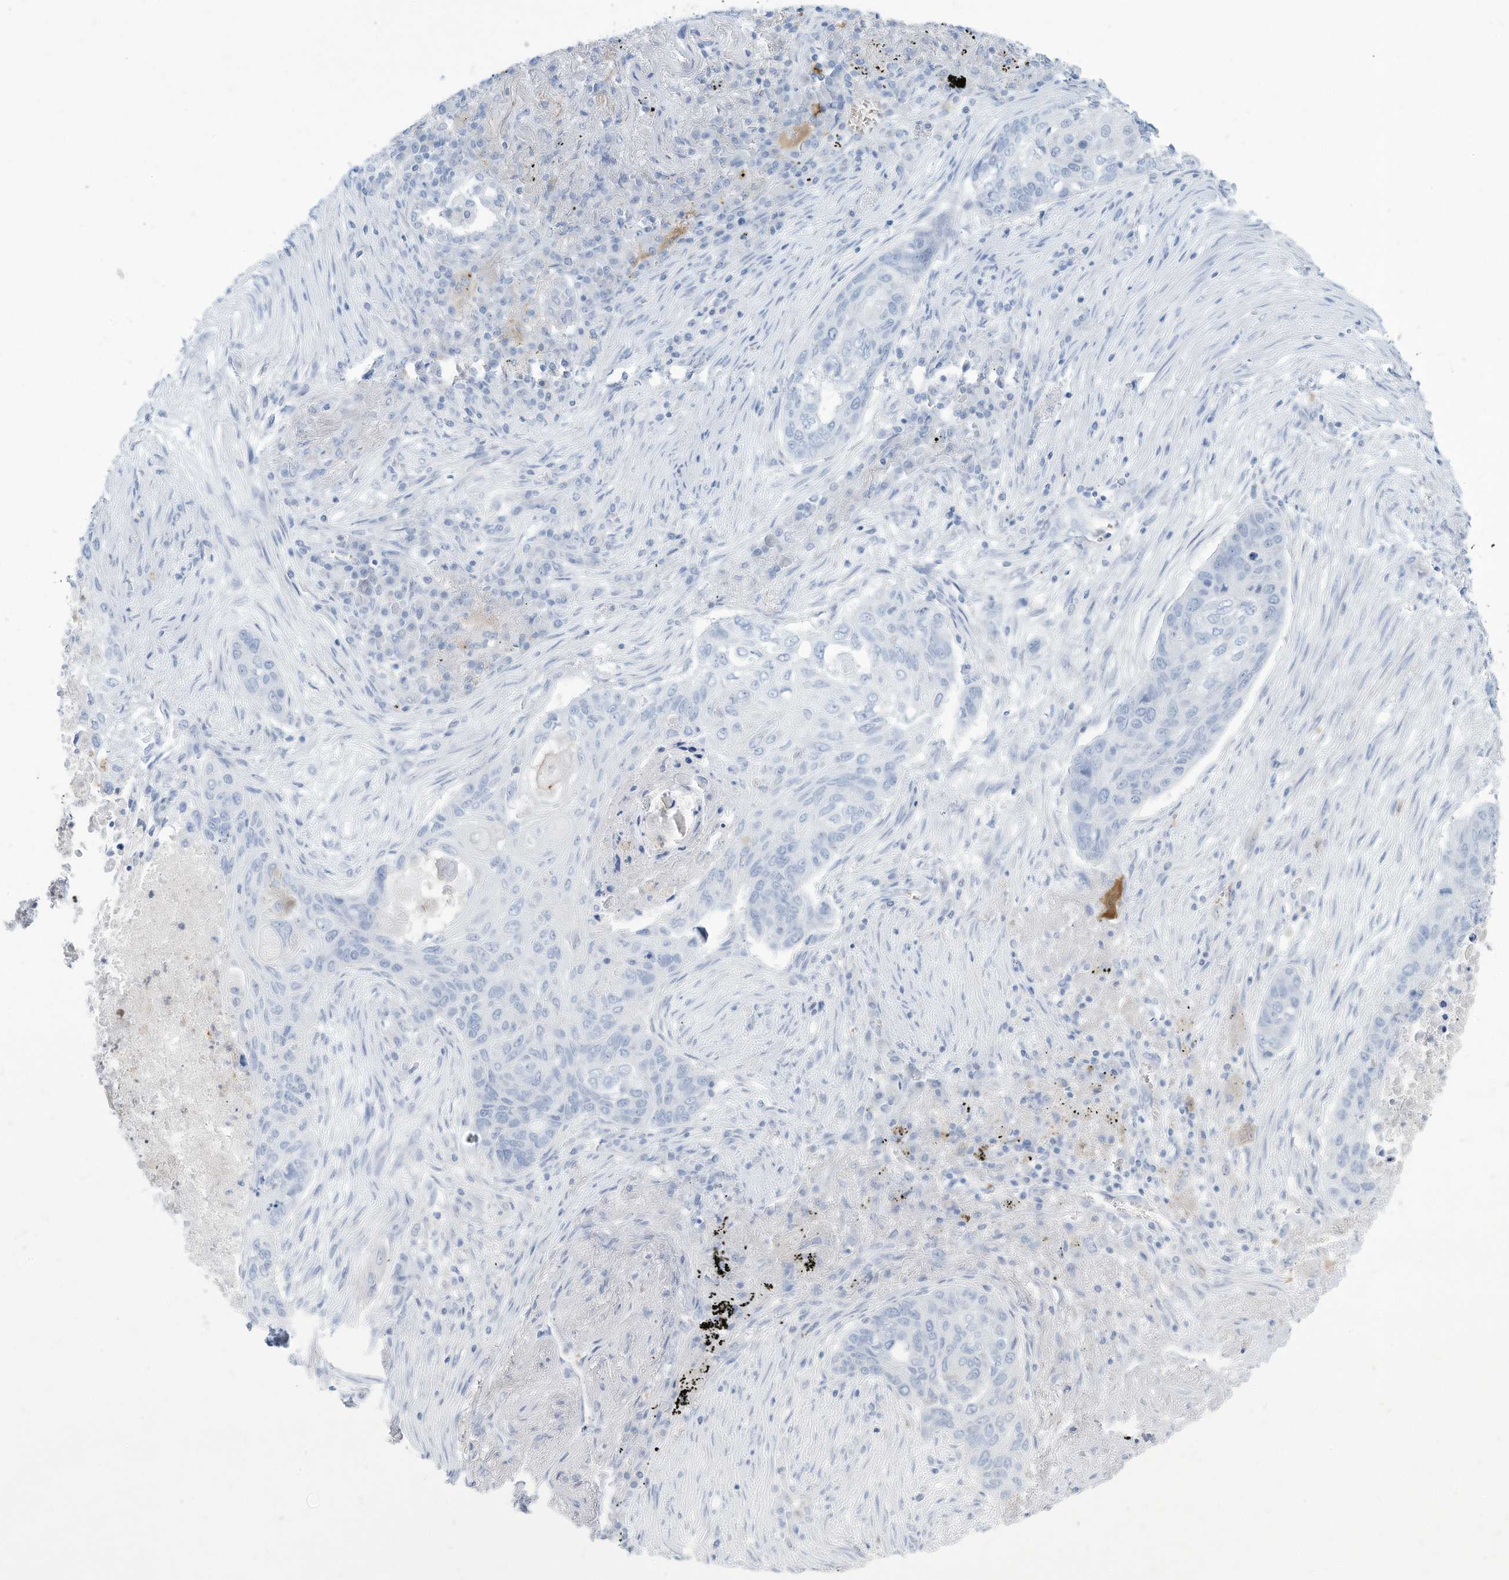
{"staining": {"intensity": "negative", "quantity": "none", "location": "none"}, "tissue": "lung cancer", "cell_type": "Tumor cells", "image_type": "cancer", "snomed": [{"axis": "morphology", "description": "Squamous cell carcinoma, NOS"}, {"axis": "topography", "description": "Lung"}], "caption": "Tumor cells are negative for protein expression in human lung cancer. (DAB (3,3'-diaminobenzidine) immunohistochemistry visualized using brightfield microscopy, high magnification).", "gene": "ERI2", "patient": {"sex": "female", "age": 63}}